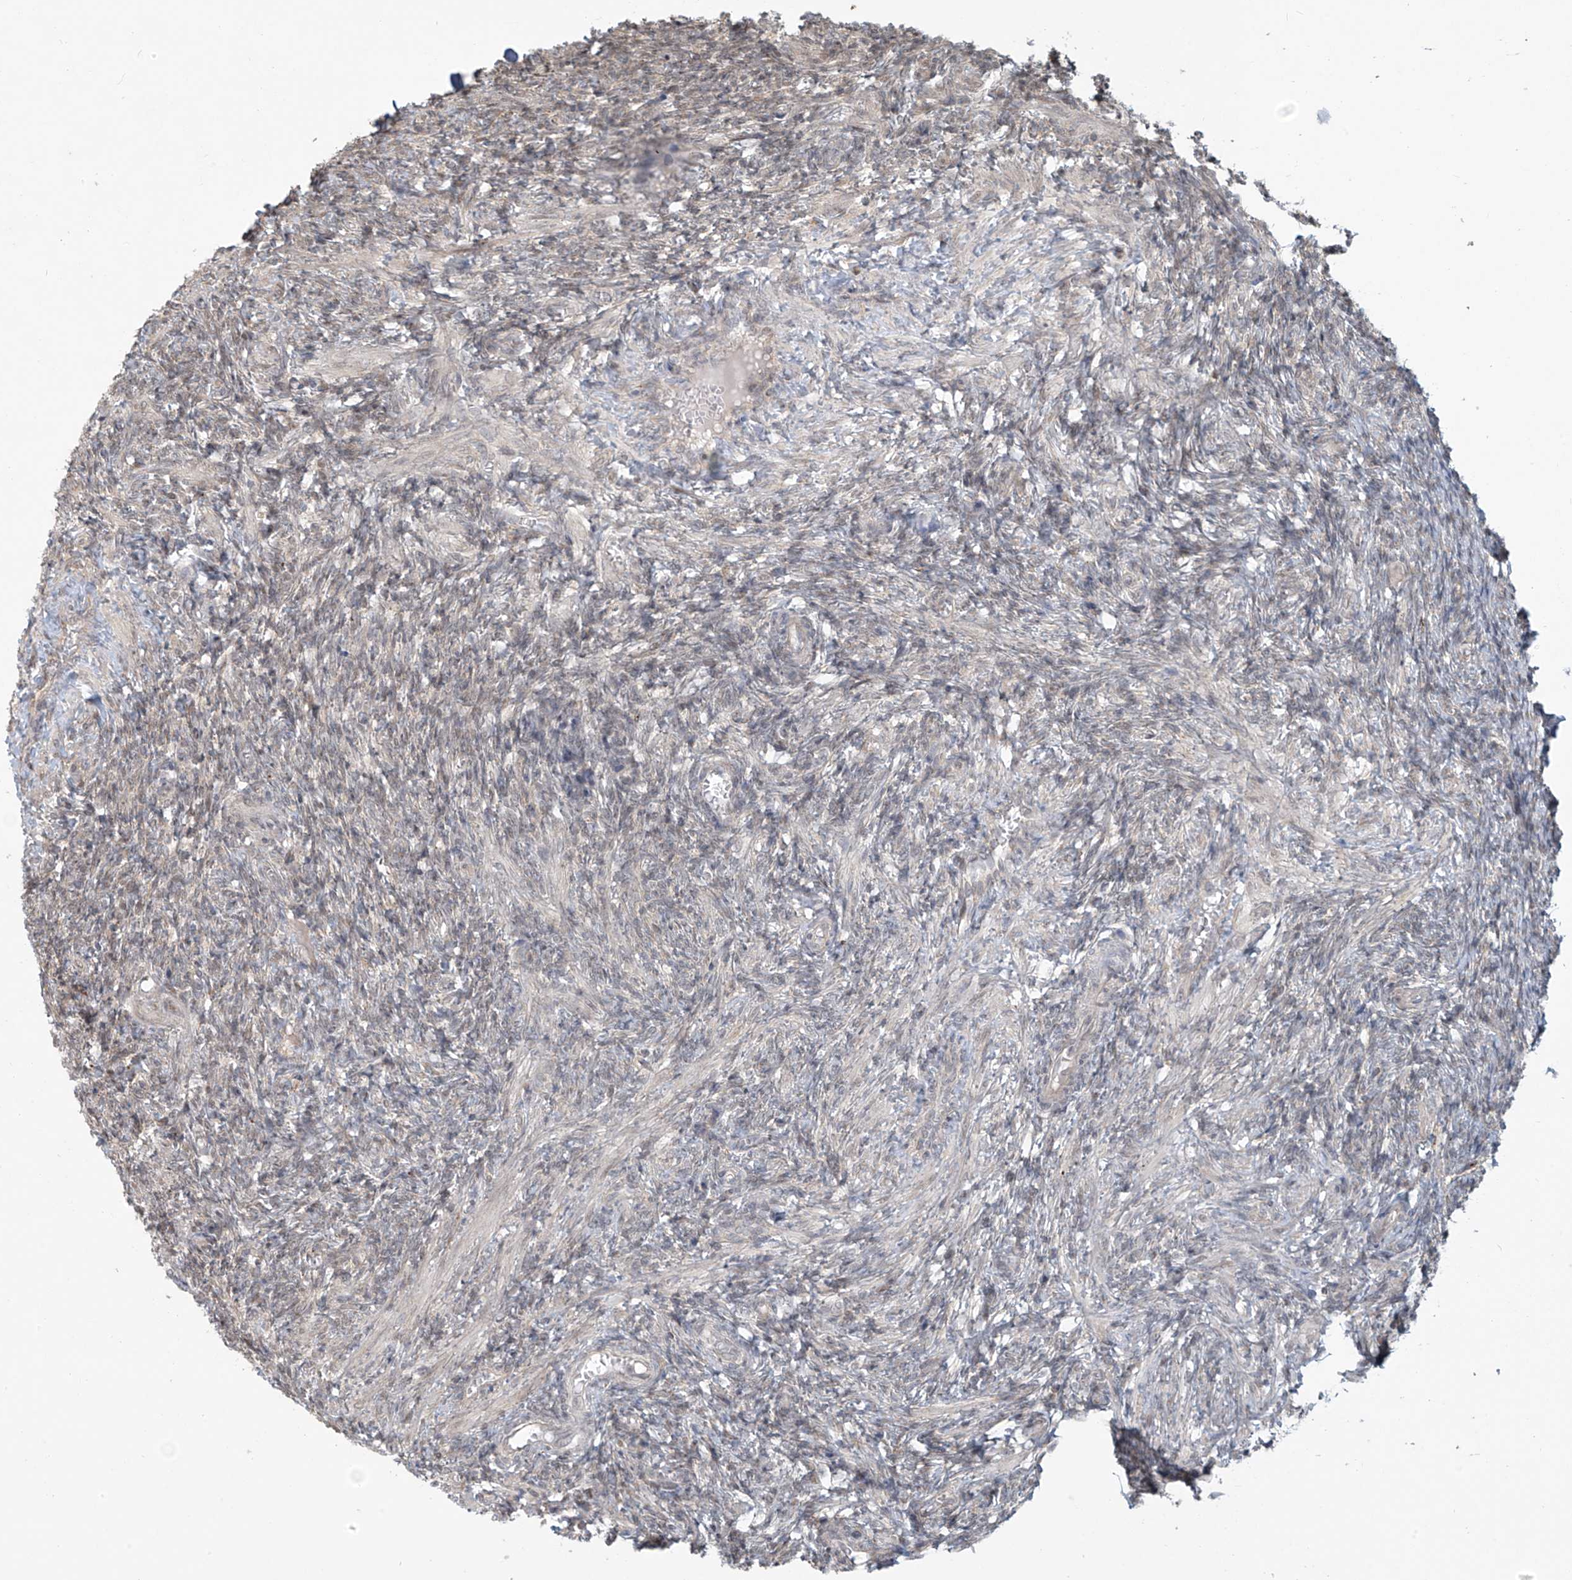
{"staining": {"intensity": "weak", "quantity": "<25%", "location": "nuclear"}, "tissue": "ovary", "cell_type": "Ovarian stroma cells", "image_type": "normal", "snomed": [{"axis": "morphology", "description": "Normal tissue, NOS"}, {"axis": "topography", "description": "Ovary"}], "caption": "DAB immunohistochemical staining of unremarkable human ovary demonstrates no significant staining in ovarian stroma cells.", "gene": "PLEKHM3", "patient": {"sex": "female", "age": 27}}